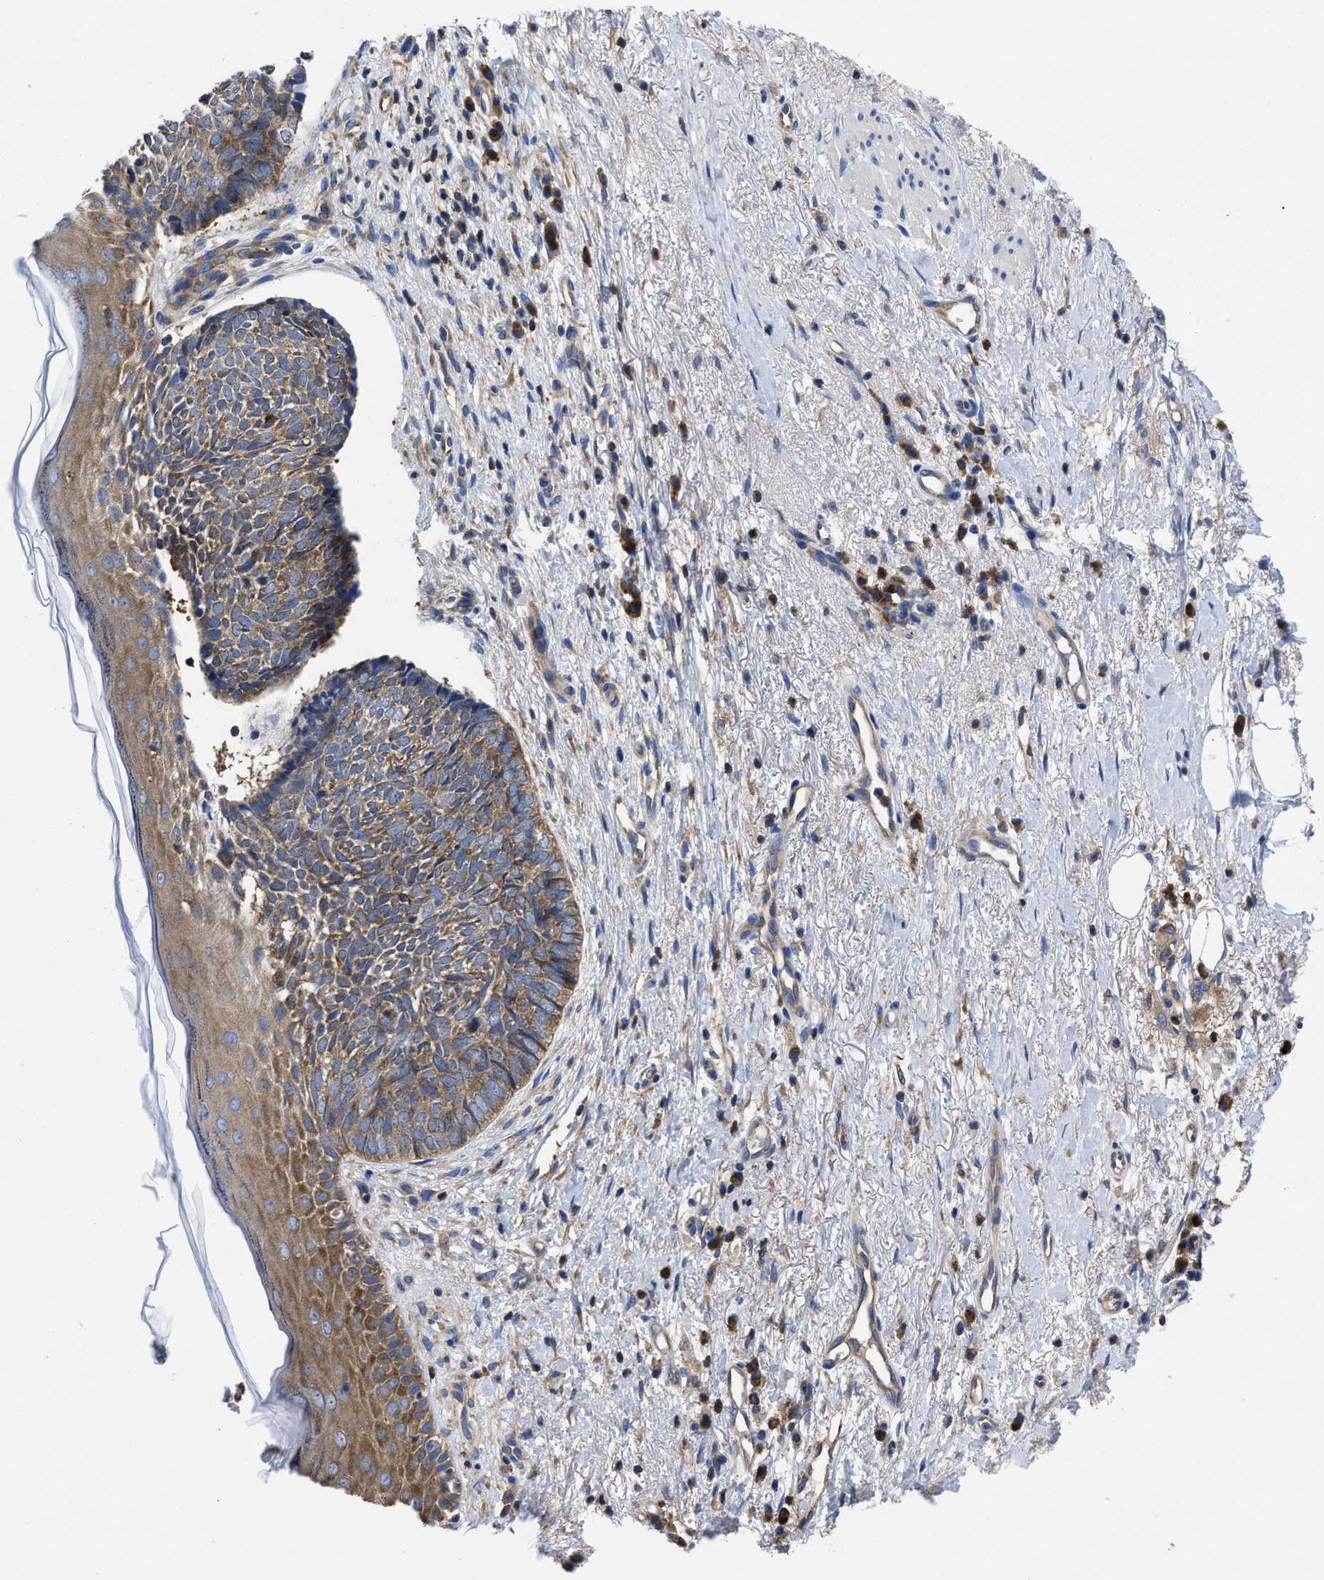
{"staining": {"intensity": "moderate", "quantity": "25%-75%", "location": "cytoplasmic/membranous"}, "tissue": "skin cancer", "cell_type": "Tumor cells", "image_type": "cancer", "snomed": [{"axis": "morphology", "description": "Basal cell carcinoma"}, {"axis": "topography", "description": "Skin"}], "caption": "A brown stain shows moderate cytoplasmic/membranous staining of a protein in skin cancer tumor cells.", "gene": "YARS1", "patient": {"sex": "female", "age": 84}}